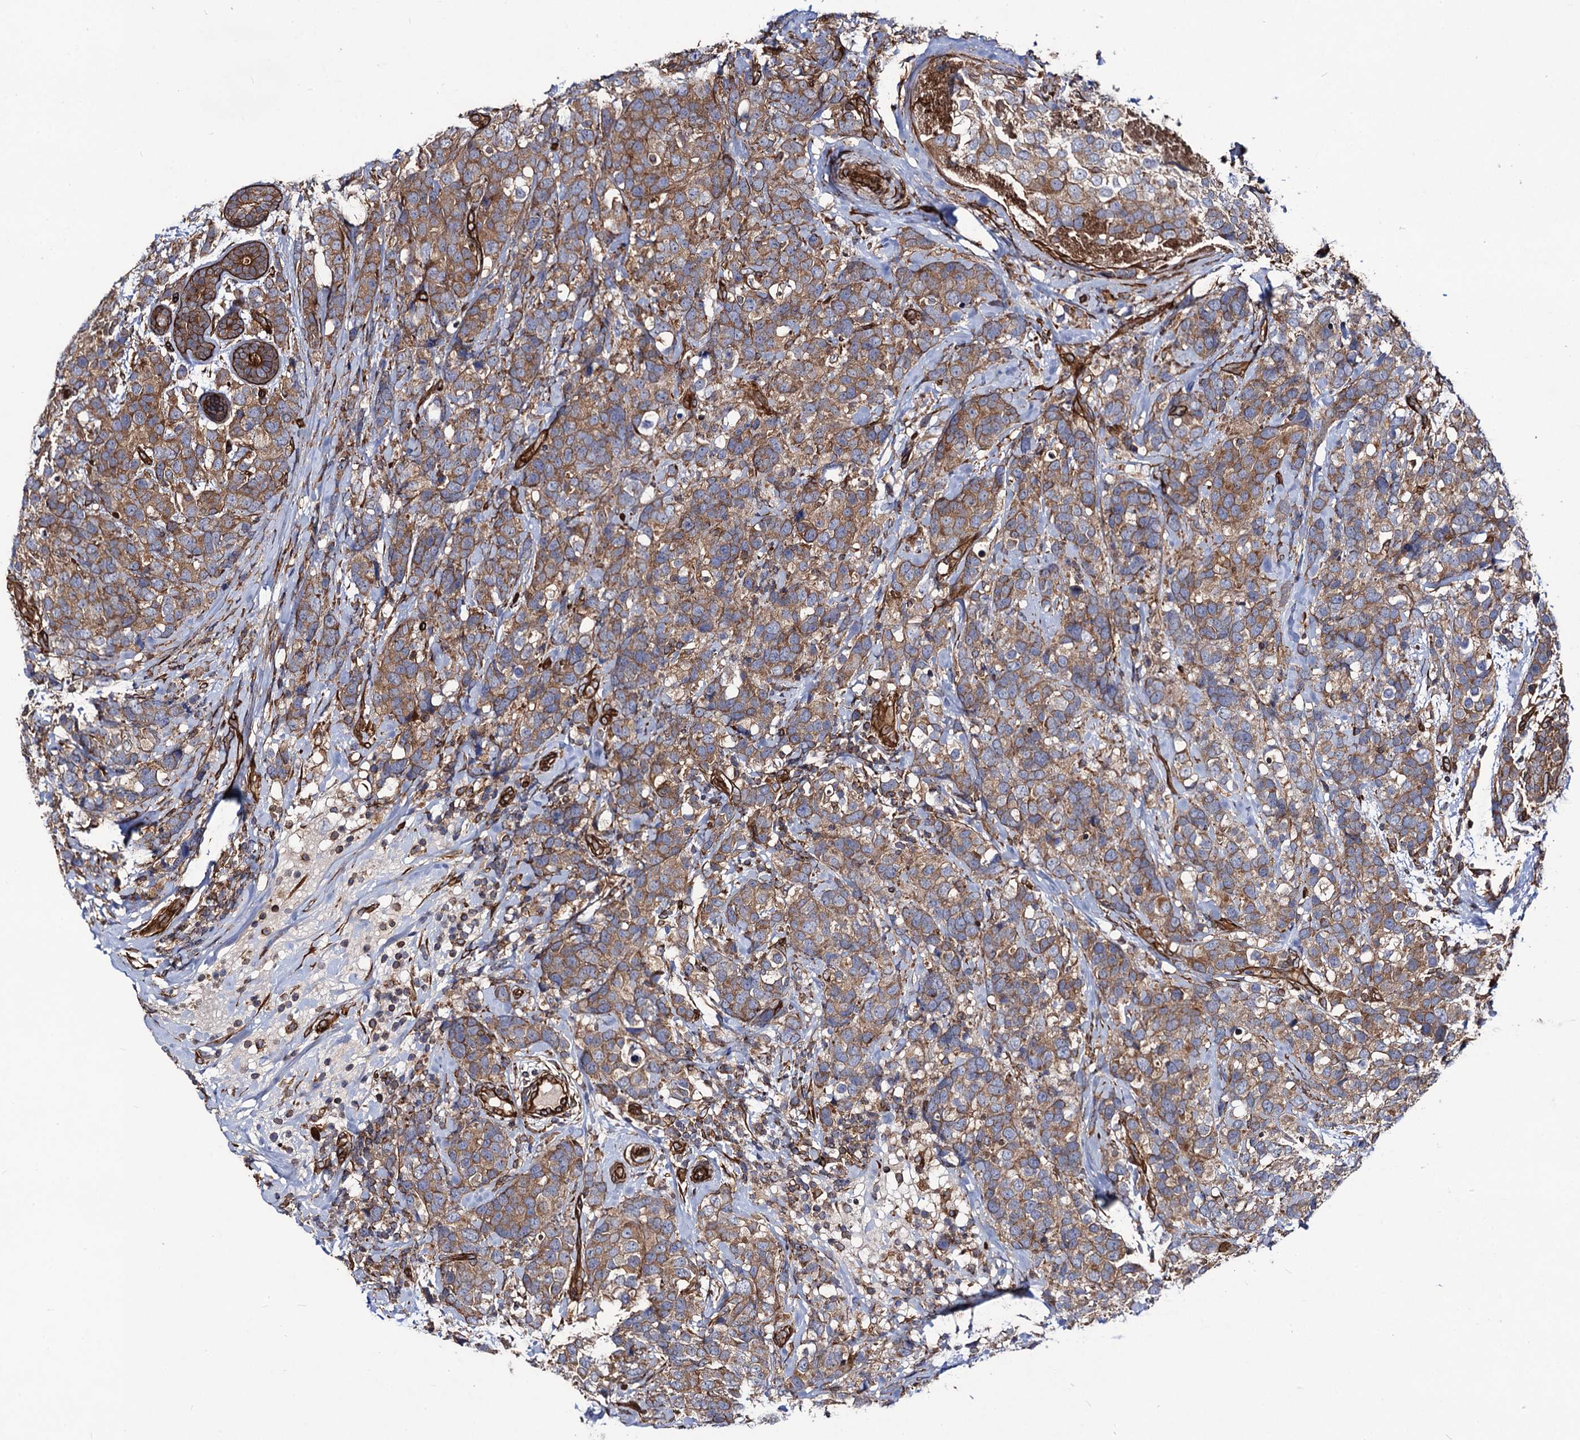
{"staining": {"intensity": "moderate", "quantity": ">75%", "location": "cytoplasmic/membranous"}, "tissue": "breast cancer", "cell_type": "Tumor cells", "image_type": "cancer", "snomed": [{"axis": "morphology", "description": "Lobular carcinoma"}, {"axis": "topography", "description": "Breast"}], "caption": "Breast cancer stained with a brown dye displays moderate cytoplasmic/membranous positive positivity in approximately >75% of tumor cells.", "gene": "CIP2A", "patient": {"sex": "female", "age": 59}}